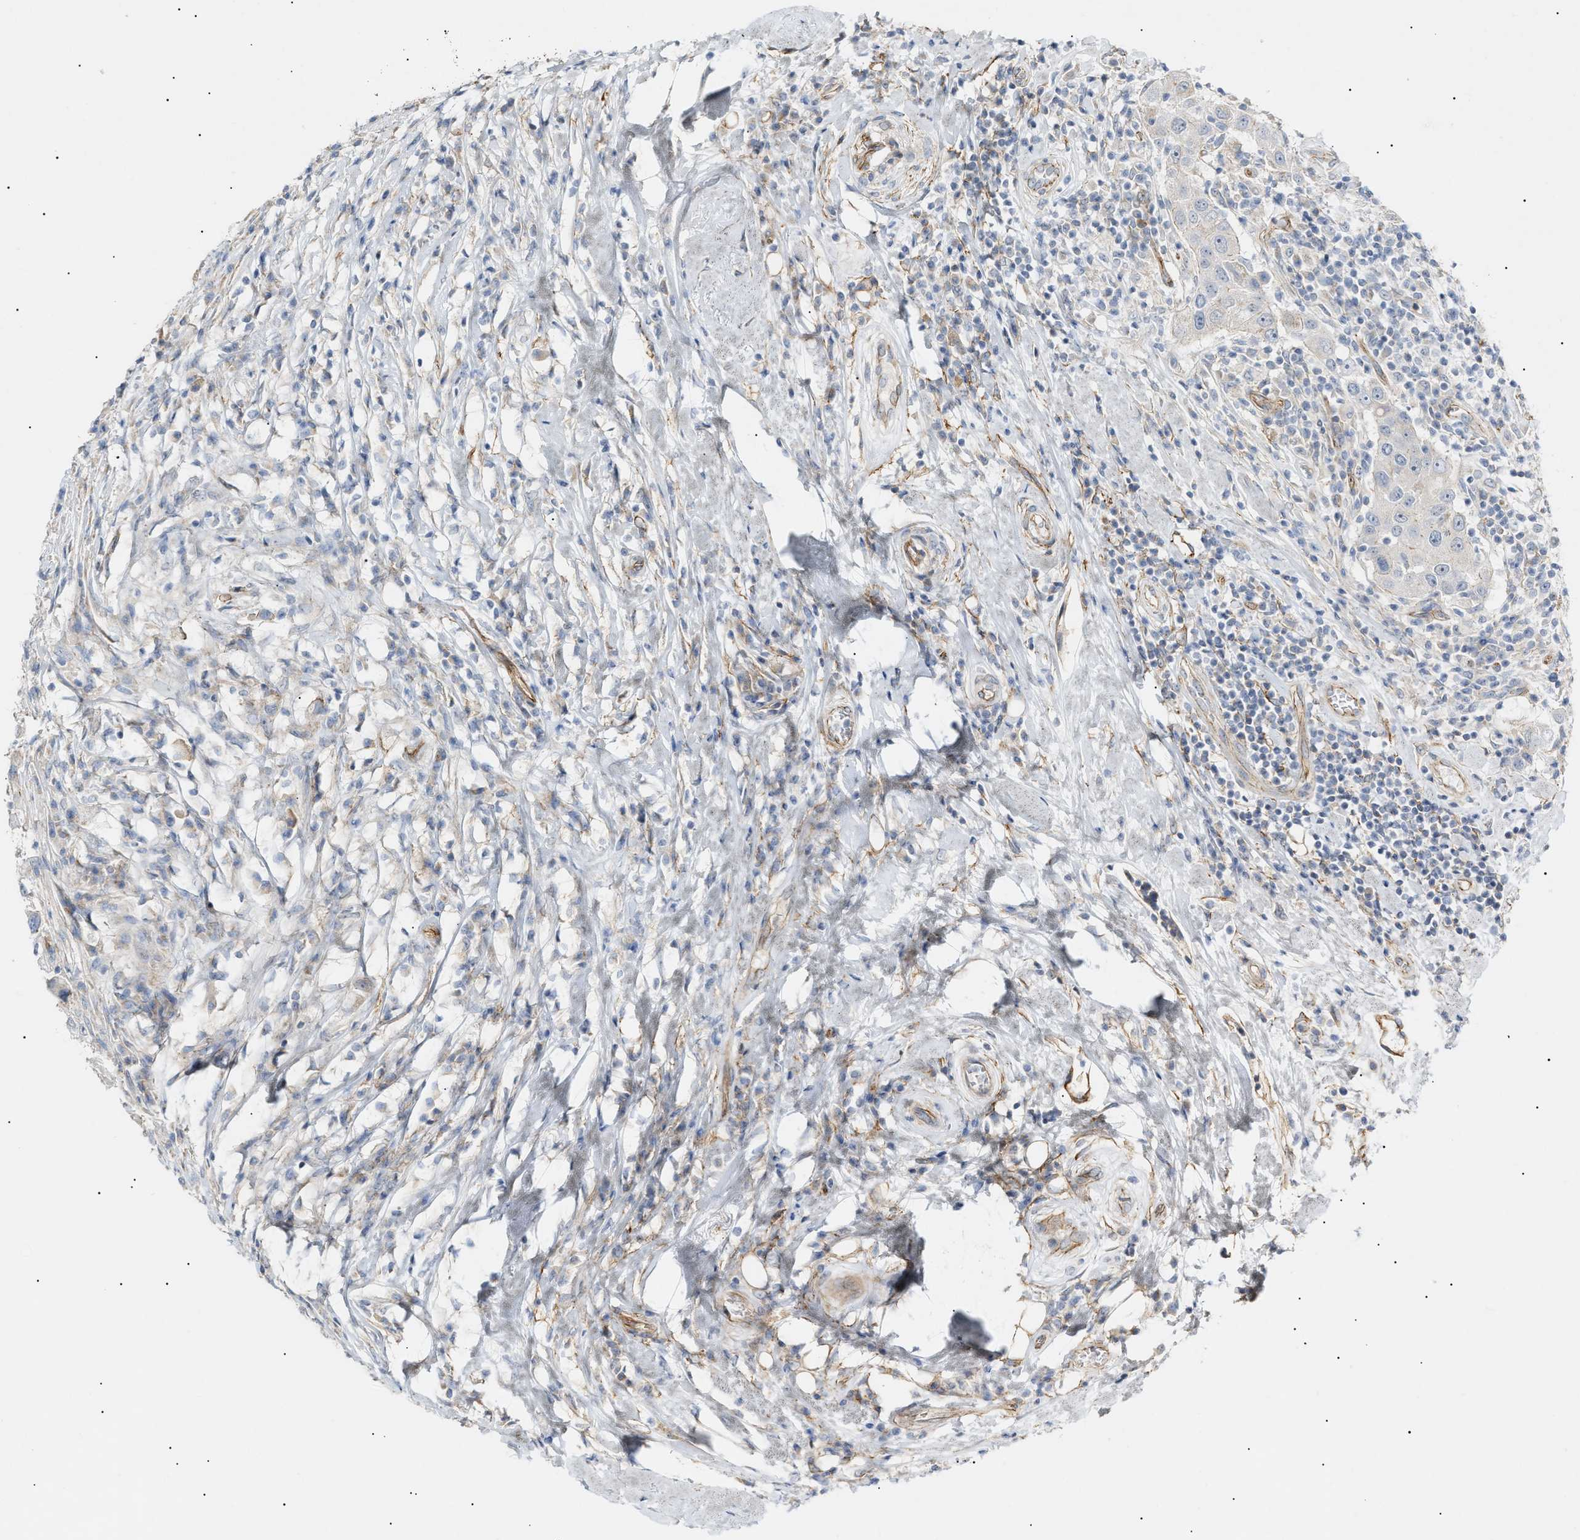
{"staining": {"intensity": "moderate", "quantity": "<25%", "location": "cytoplasmic/membranous"}, "tissue": "breast cancer", "cell_type": "Tumor cells", "image_type": "cancer", "snomed": [{"axis": "morphology", "description": "Duct carcinoma"}, {"axis": "topography", "description": "Breast"}], "caption": "This photomicrograph shows immunohistochemistry (IHC) staining of human breast invasive ductal carcinoma, with low moderate cytoplasmic/membranous staining in about <25% of tumor cells.", "gene": "ZFHX2", "patient": {"sex": "female", "age": 27}}